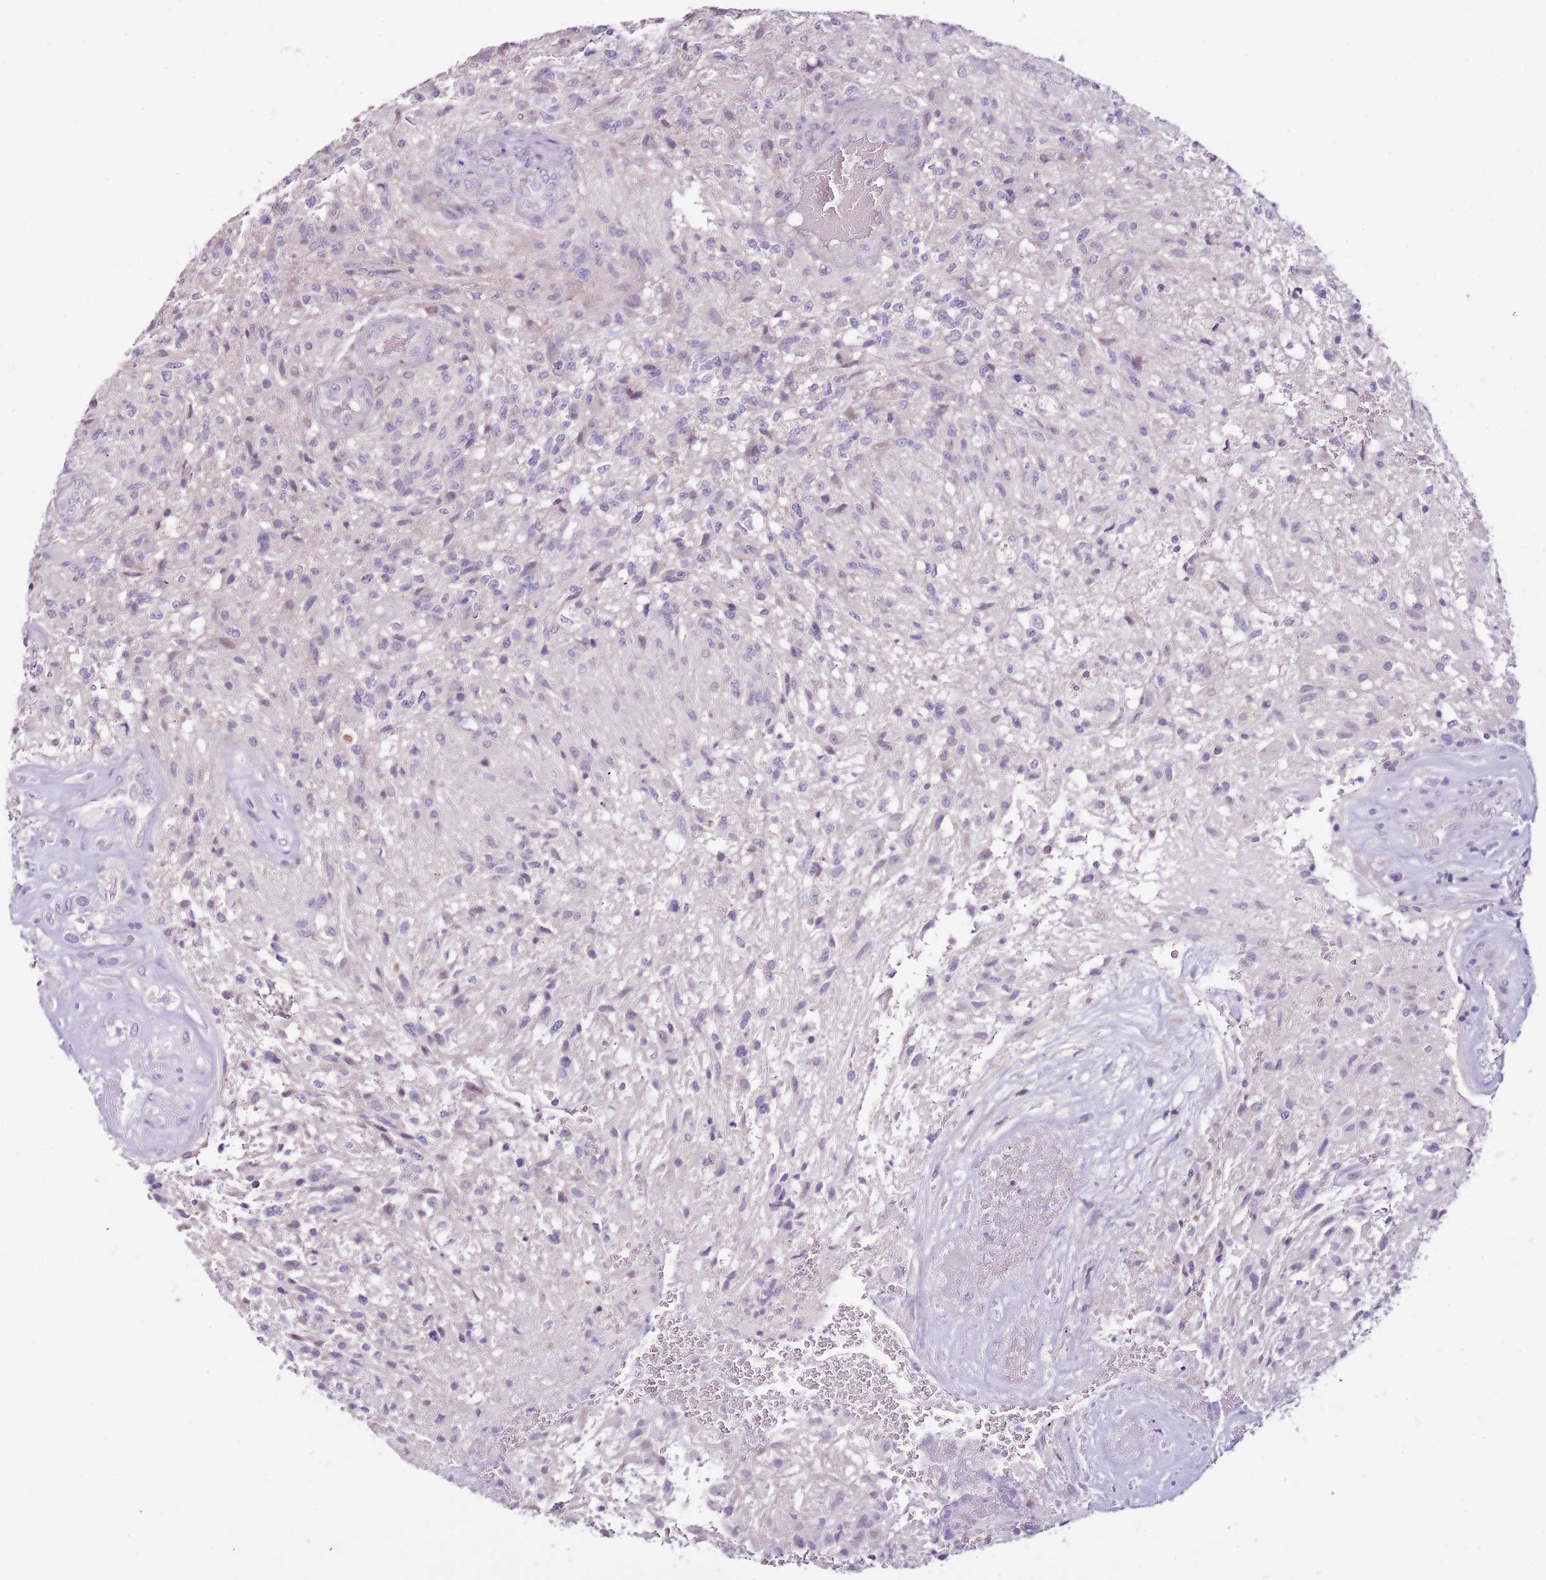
{"staining": {"intensity": "negative", "quantity": "none", "location": "none"}, "tissue": "glioma", "cell_type": "Tumor cells", "image_type": "cancer", "snomed": [{"axis": "morphology", "description": "Glioma, malignant, High grade"}, {"axis": "topography", "description": "Brain"}], "caption": "This is an immunohistochemistry (IHC) micrograph of human glioma. There is no positivity in tumor cells.", "gene": "NKX2-3", "patient": {"sex": "male", "age": 56}}